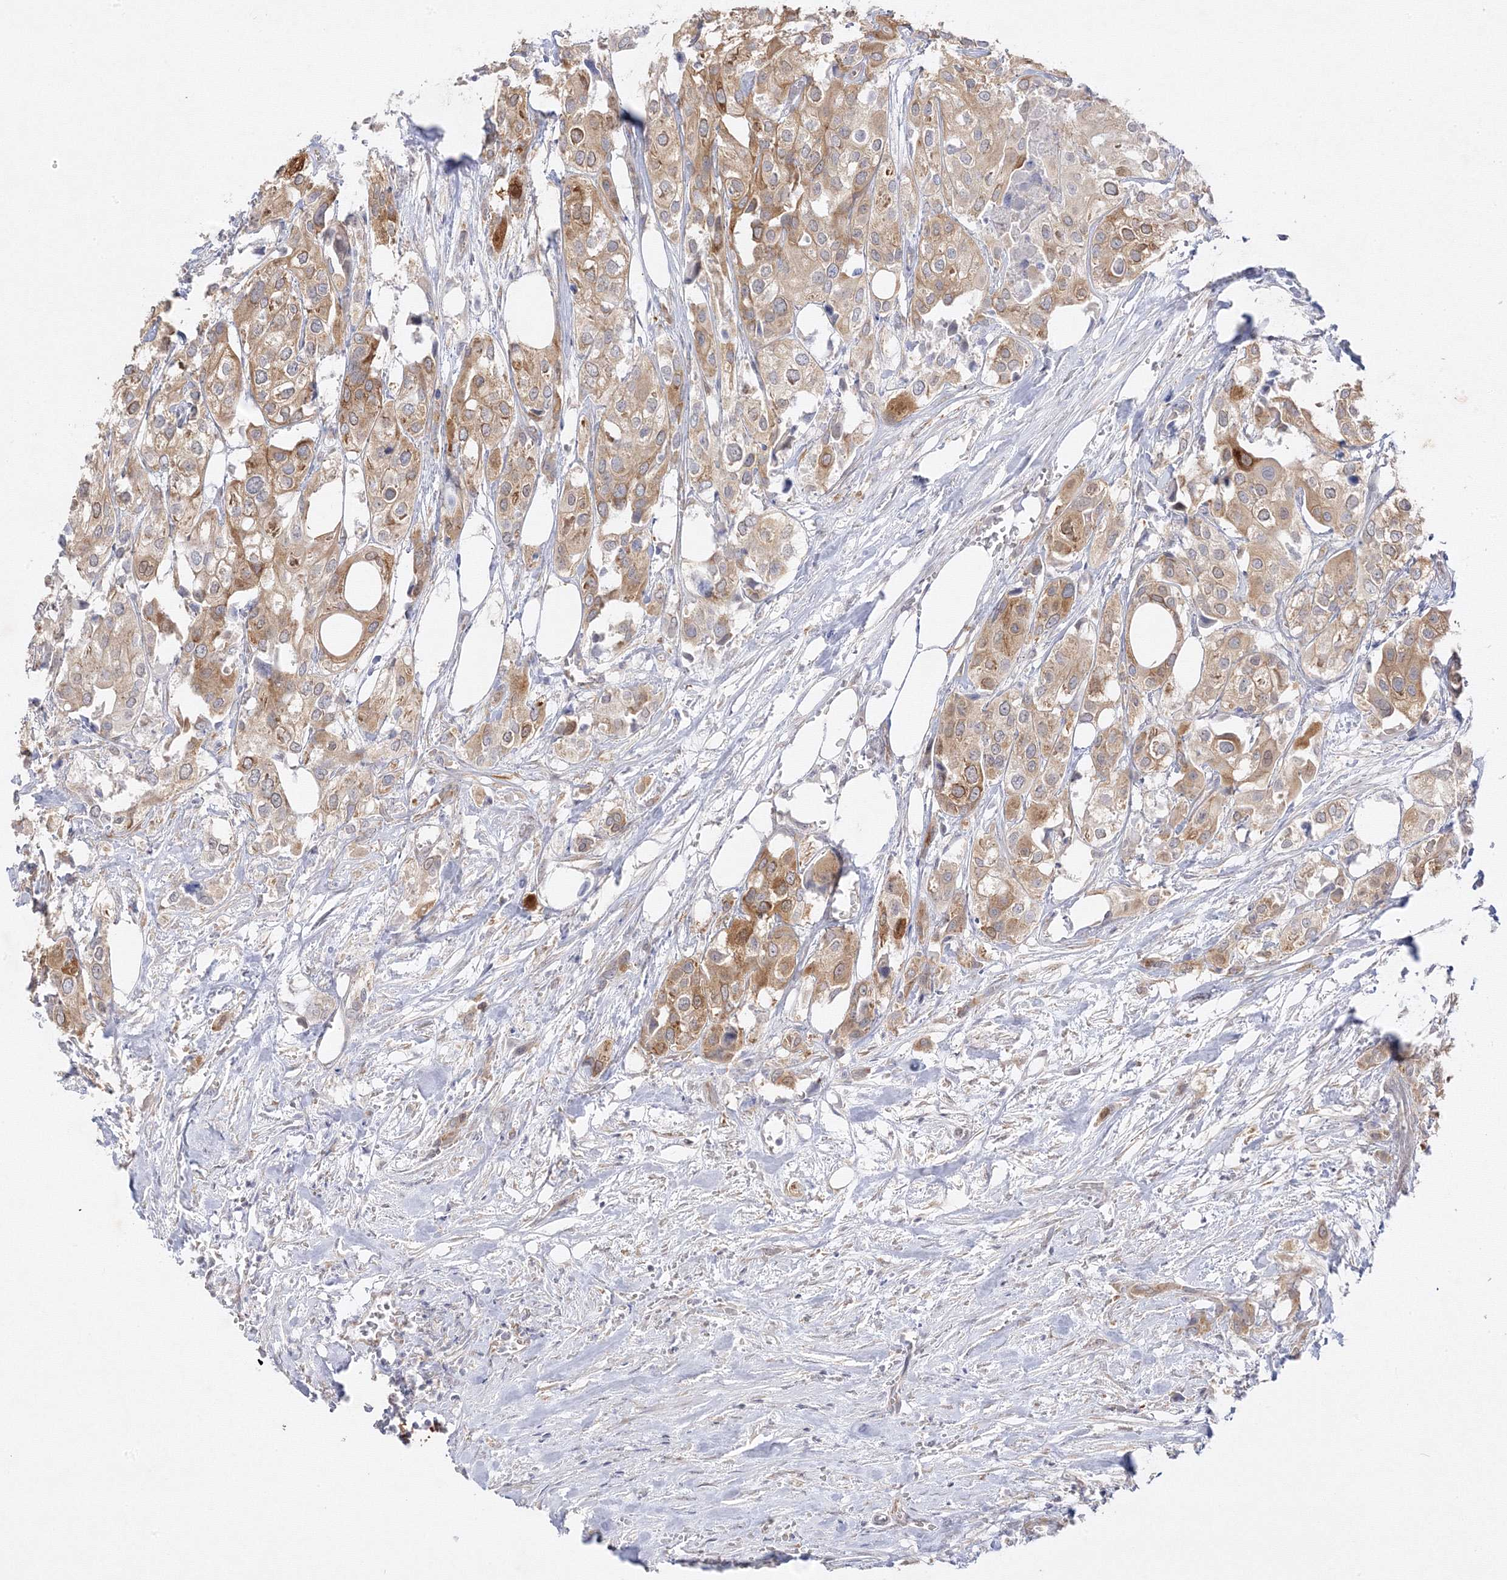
{"staining": {"intensity": "moderate", "quantity": ">75%", "location": "cytoplasmic/membranous"}, "tissue": "urothelial cancer", "cell_type": "Tumor cells", "image_type": "cancer", "snomed": [{"axis": "morphology", "description": "Urothelial carcinoma, High grade"}, {"axis": "topography", "description": "Urinary bladder"}], "caption": "High-grade urothelial carcinoma stained with a brown dye reveals moderate cytoplasmic/membranous positive expression in approximately >75% of tumor cells.", "gene": "C2CD2", "patient": {"sex": "male", "age": 64}}